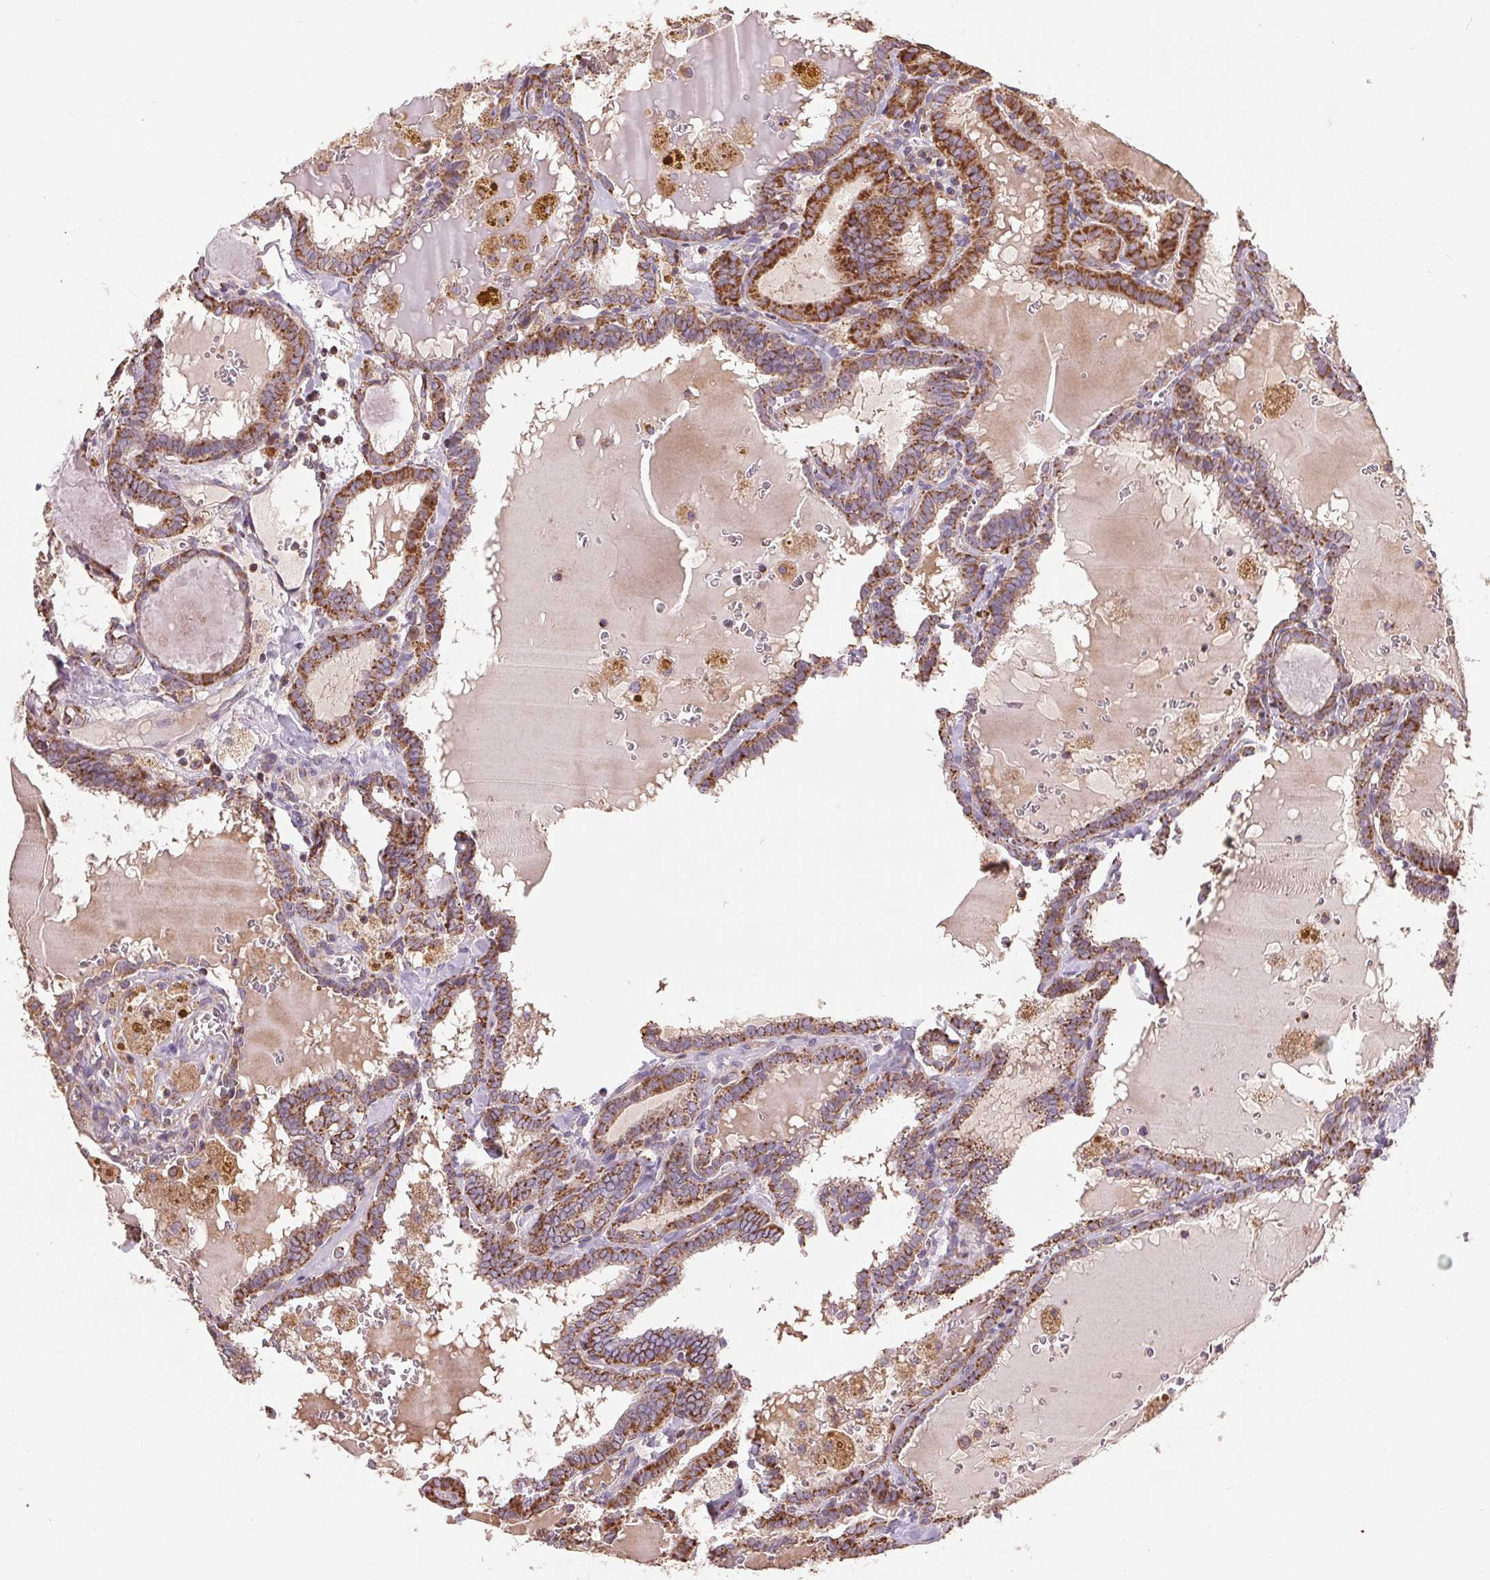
{"staining": {"intensity": "strong", "quantity": ">75%", "location": "cytoplasmic/membranous"}, "tissue": "thyroid cancer", "cell_type": "Tumor cells", "image_type": "cancer", "snomed": [{"axis": "morphology", "description": "Papillary adenocarcinoma, NOS"}, {"axis": "topography", "description": "Thyroid gland"}], "caption": "Immunohistochemical staining of thyroid papillary adenocarcinoma shows high levels of strong cytoplasmic/membranous positivity in about >75% of tumor cells.", "gene": "DGUOK", "patient": {"sex": "female", "age": 39}}